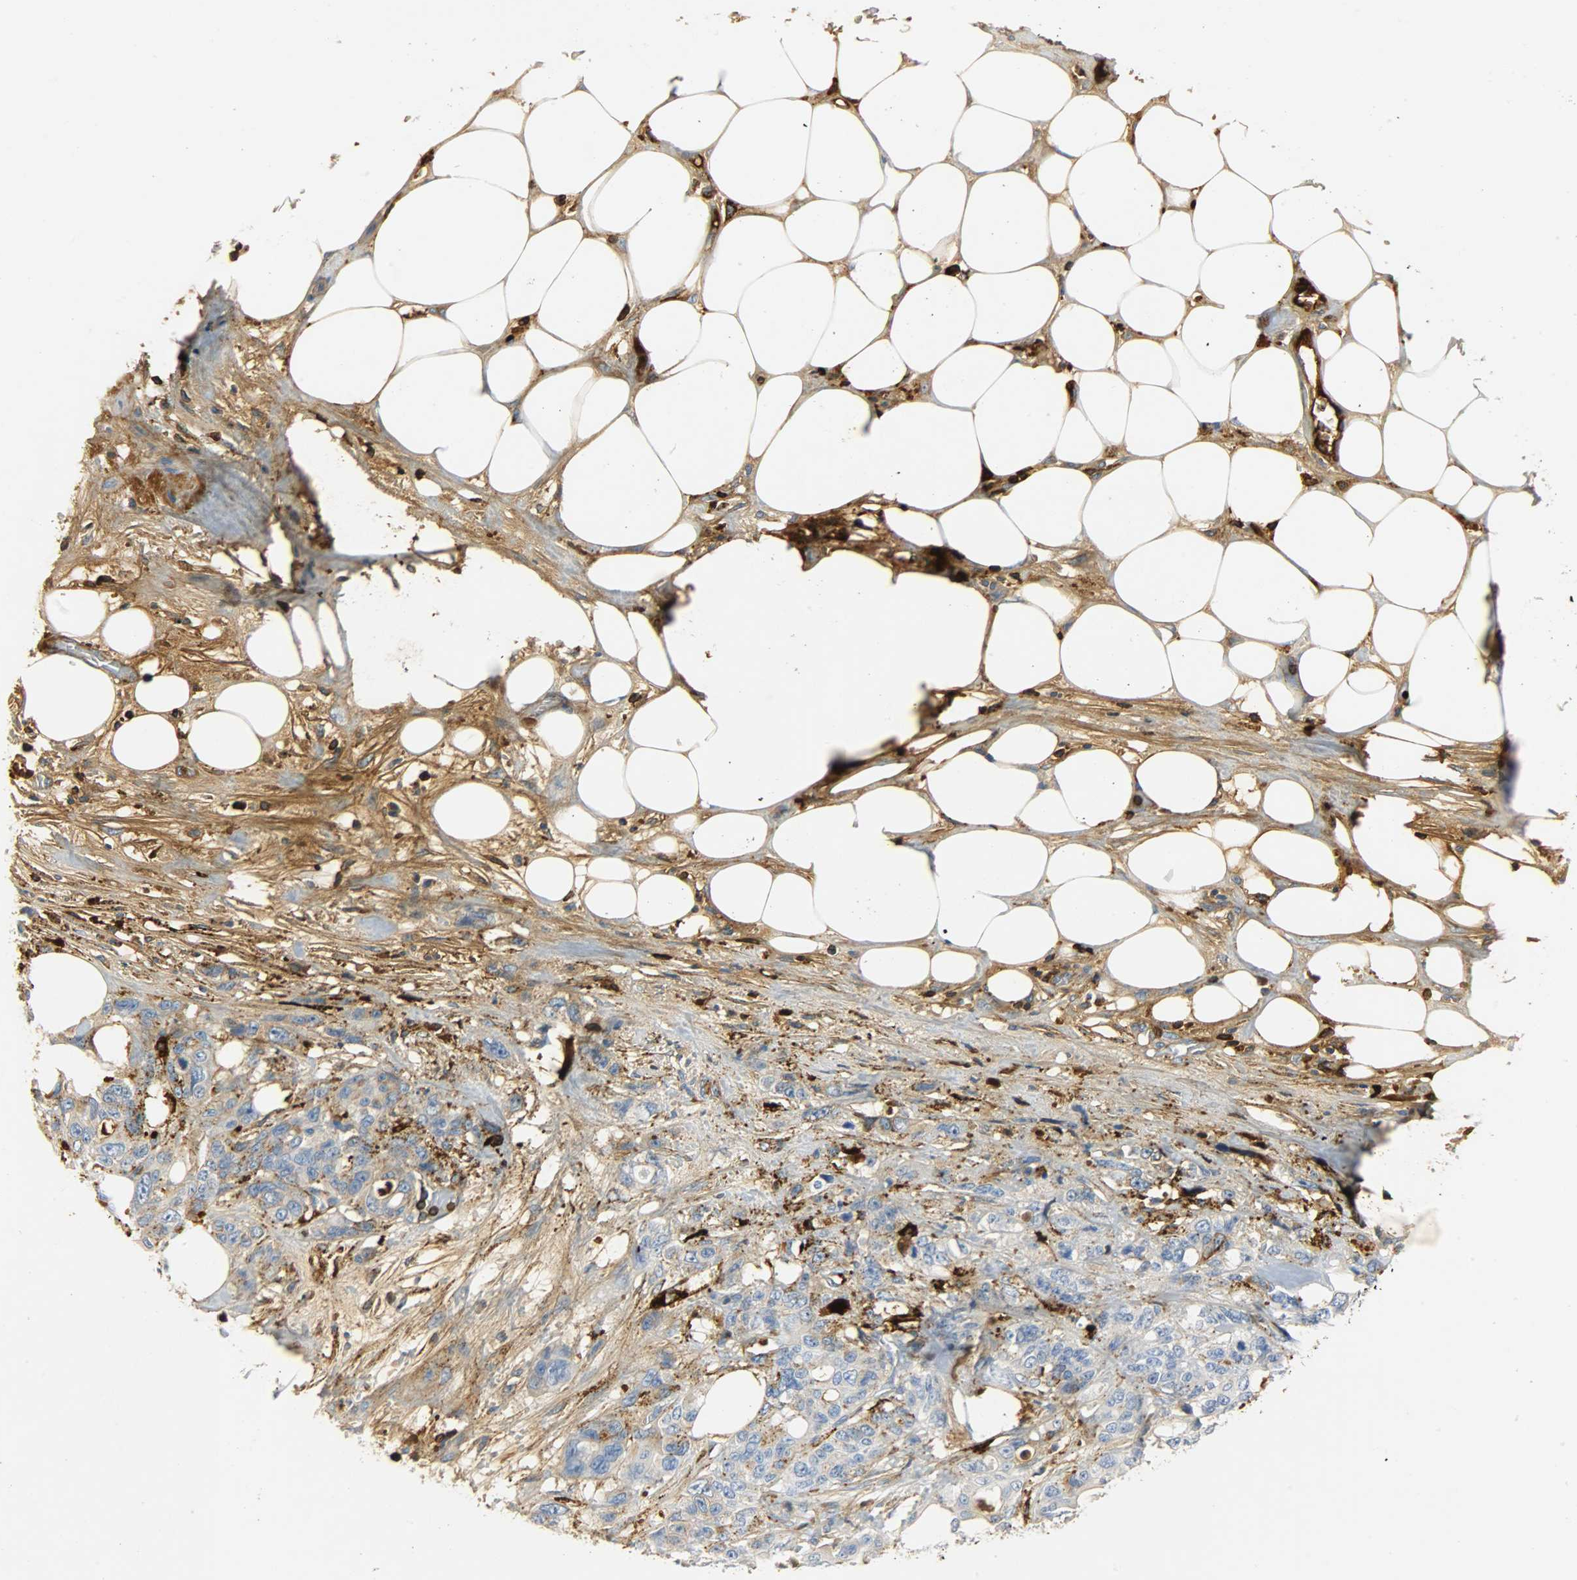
{"staining": {"intensity": "weak", "quantity": ">75%", "location": "cytoplasmic/membranous"}, "tissue": "pancreatic cancer", "cell_type": "Tumor cells", "image_type": "cancer", "snomed": [{"axis": "morphology", "description": "Adenocarcinoma, NOS"}, {"axis": "topography", "description": "Pancreas"}], "caption": "DAB immunohistochemical staining of pancreatic cancer demonstrates weak cytoplasmic/membranous protein positivity in approximately >75% of tumor cells.", "gene": "CRP", "patient": {"sex": "male", "age": 46}}